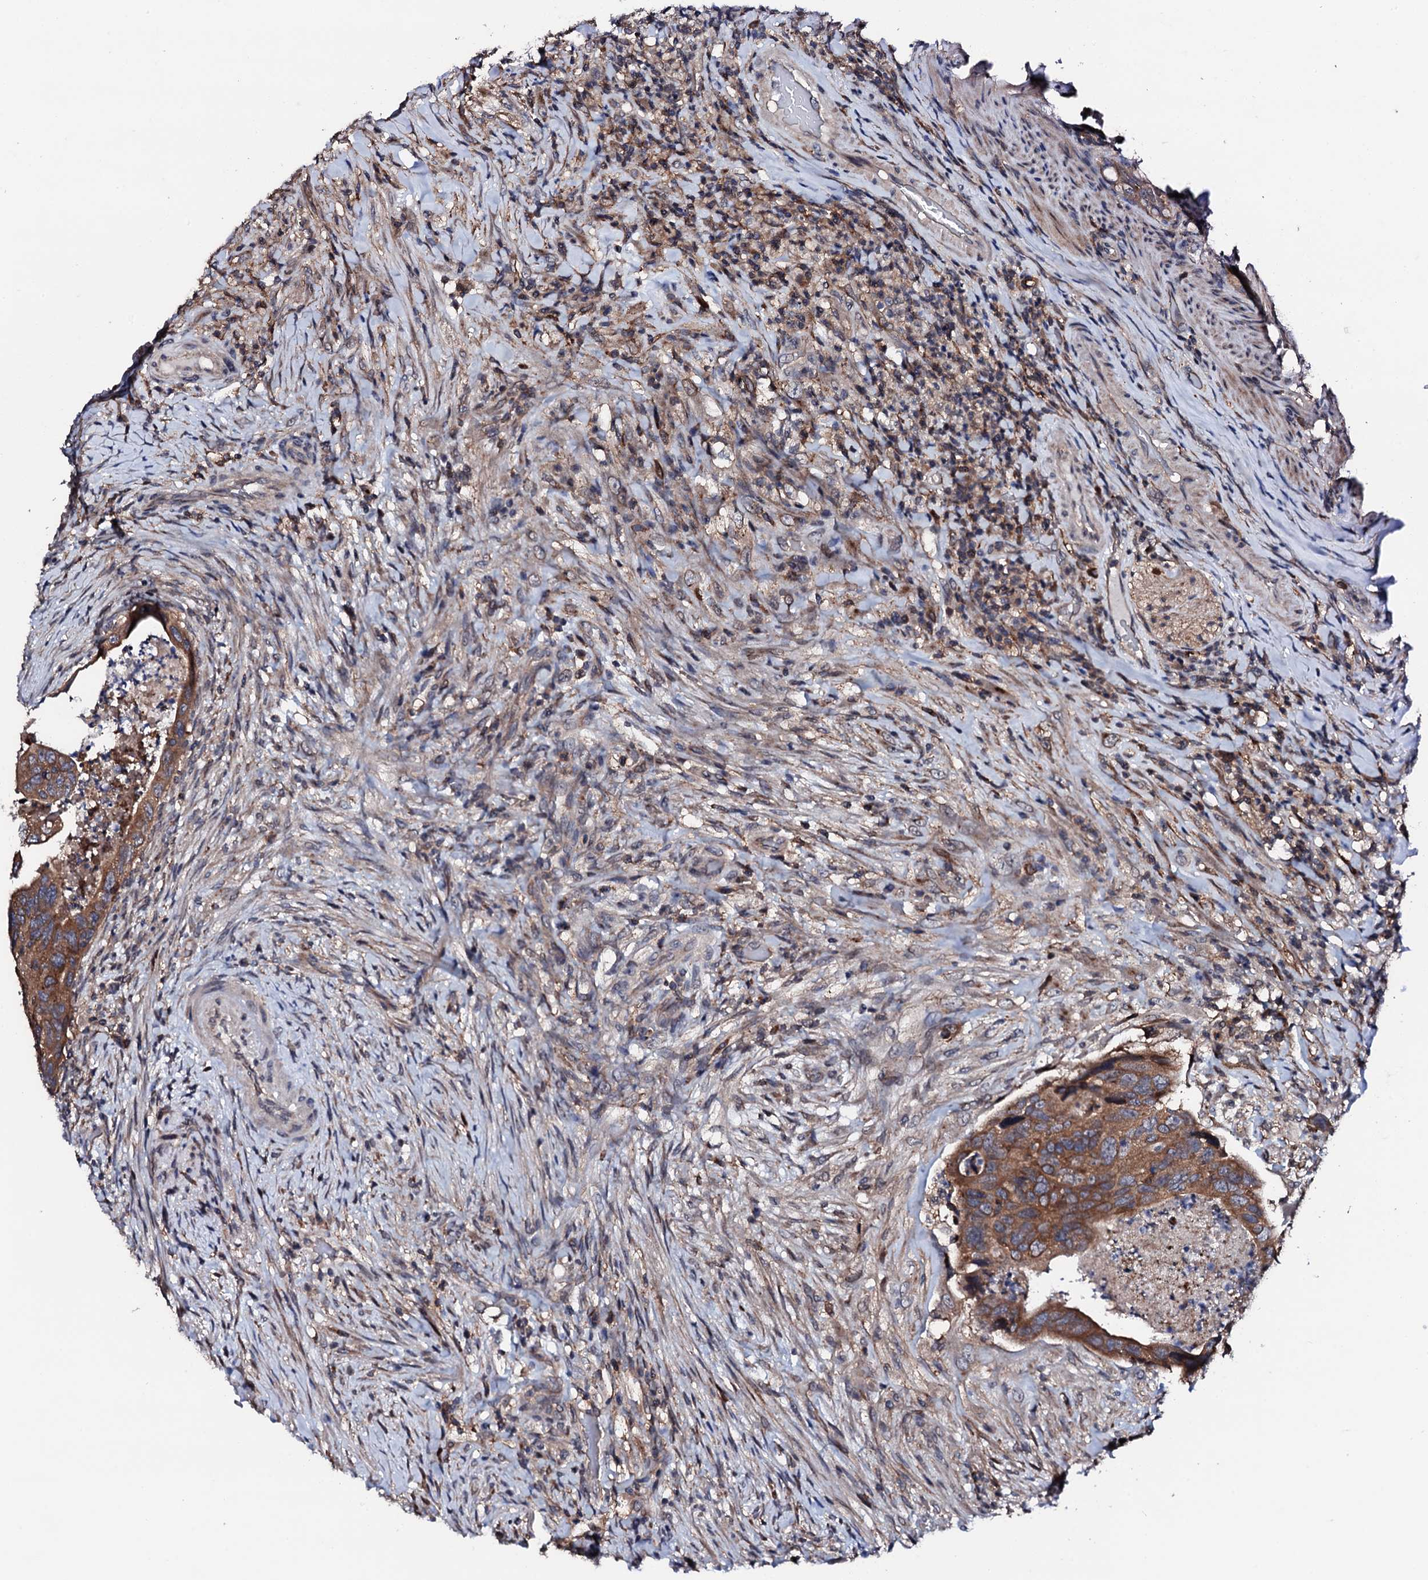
{"staining": {"intensity": "moderate", "quantity": ">75%", "location": "cytoplasmic/membranous"}, "tissue": "colorectal cancer", "cell_type": "Tumor cells", "image_type": "cancer", "snomed": [{"axis": "morphology", "description": "Adenocarcinoma, NOS"}, {"axis": "topography", "description": "Rectum"}], "caption": "Adenocarcinoma (colorectal) stained with immunohistochemistry (IHC) reveals moderate cytoplasmic/membranous expression in approximately >75% of tumor cells.", "gene": "EDC3", "patient": {"sex": "male", "age": 63}}